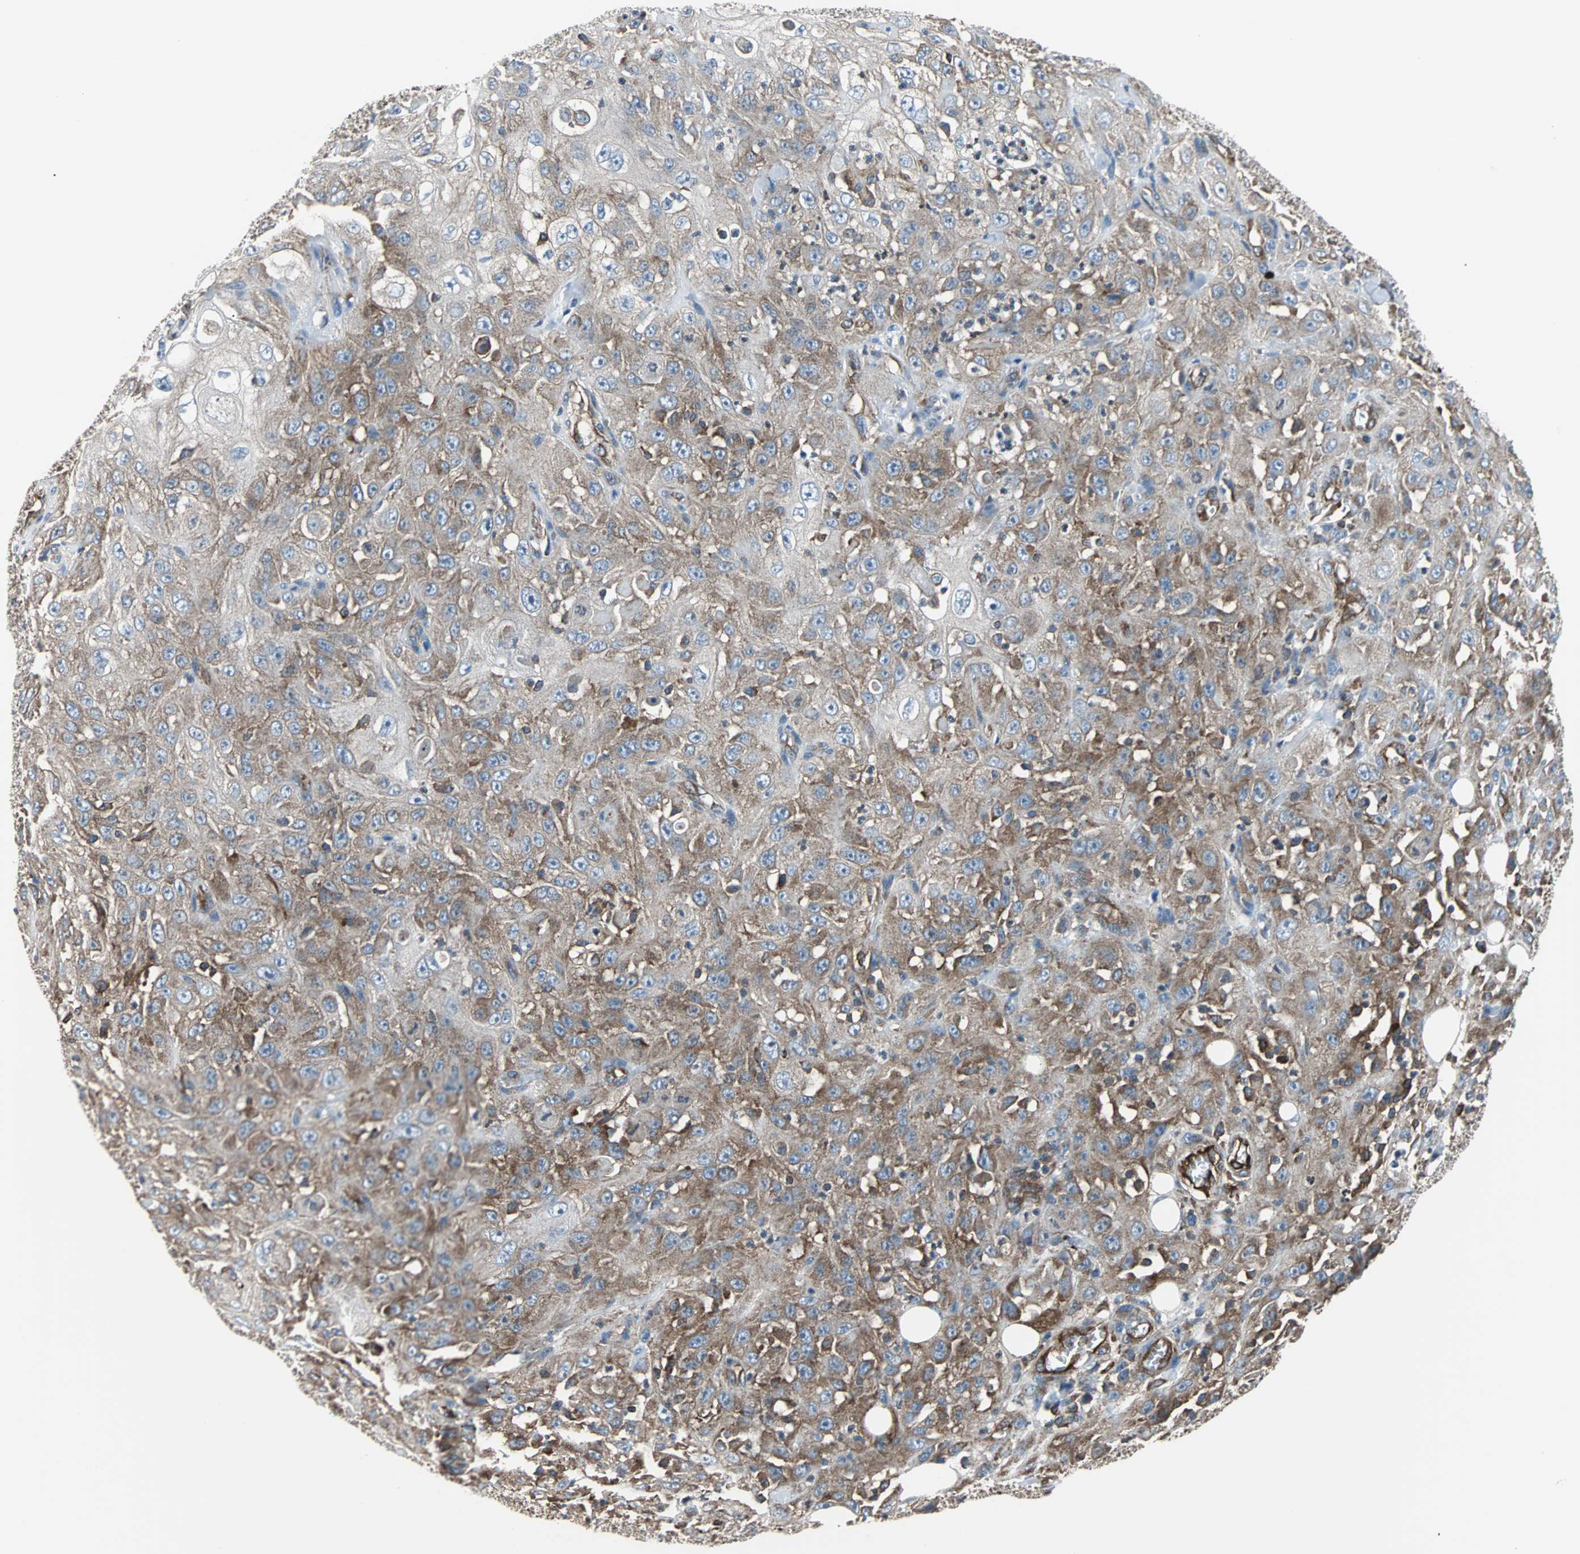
{"staining": {"intensity": "weak", "quantity": ">75%", "location": "cytoplasmic/membranous"}, "tissue": "skin cancer", "cell_type": "Tumor cells", "image_type": "cancer", "snomed": [{"axis": "morphology", "description": "Squamous cell carcinoma, NOS"}, {"axis": "morphology", "description": "Squamous cell carcinoma, metastatic, NOS"}, {"axis": "topography", "description": "Skin"}, {"axis": "topography", "description": "Lymph node"}], "caption": "A photomicrograph showing weak cytoplasmic/membranous expression in approximately >75% of tumor cells in skin cancer (squamous cell carcinoma), as visualized by brown immunohistochemical staining.", "gene": "PLCG2", "patient": {"sex": "male", "age": 75}}